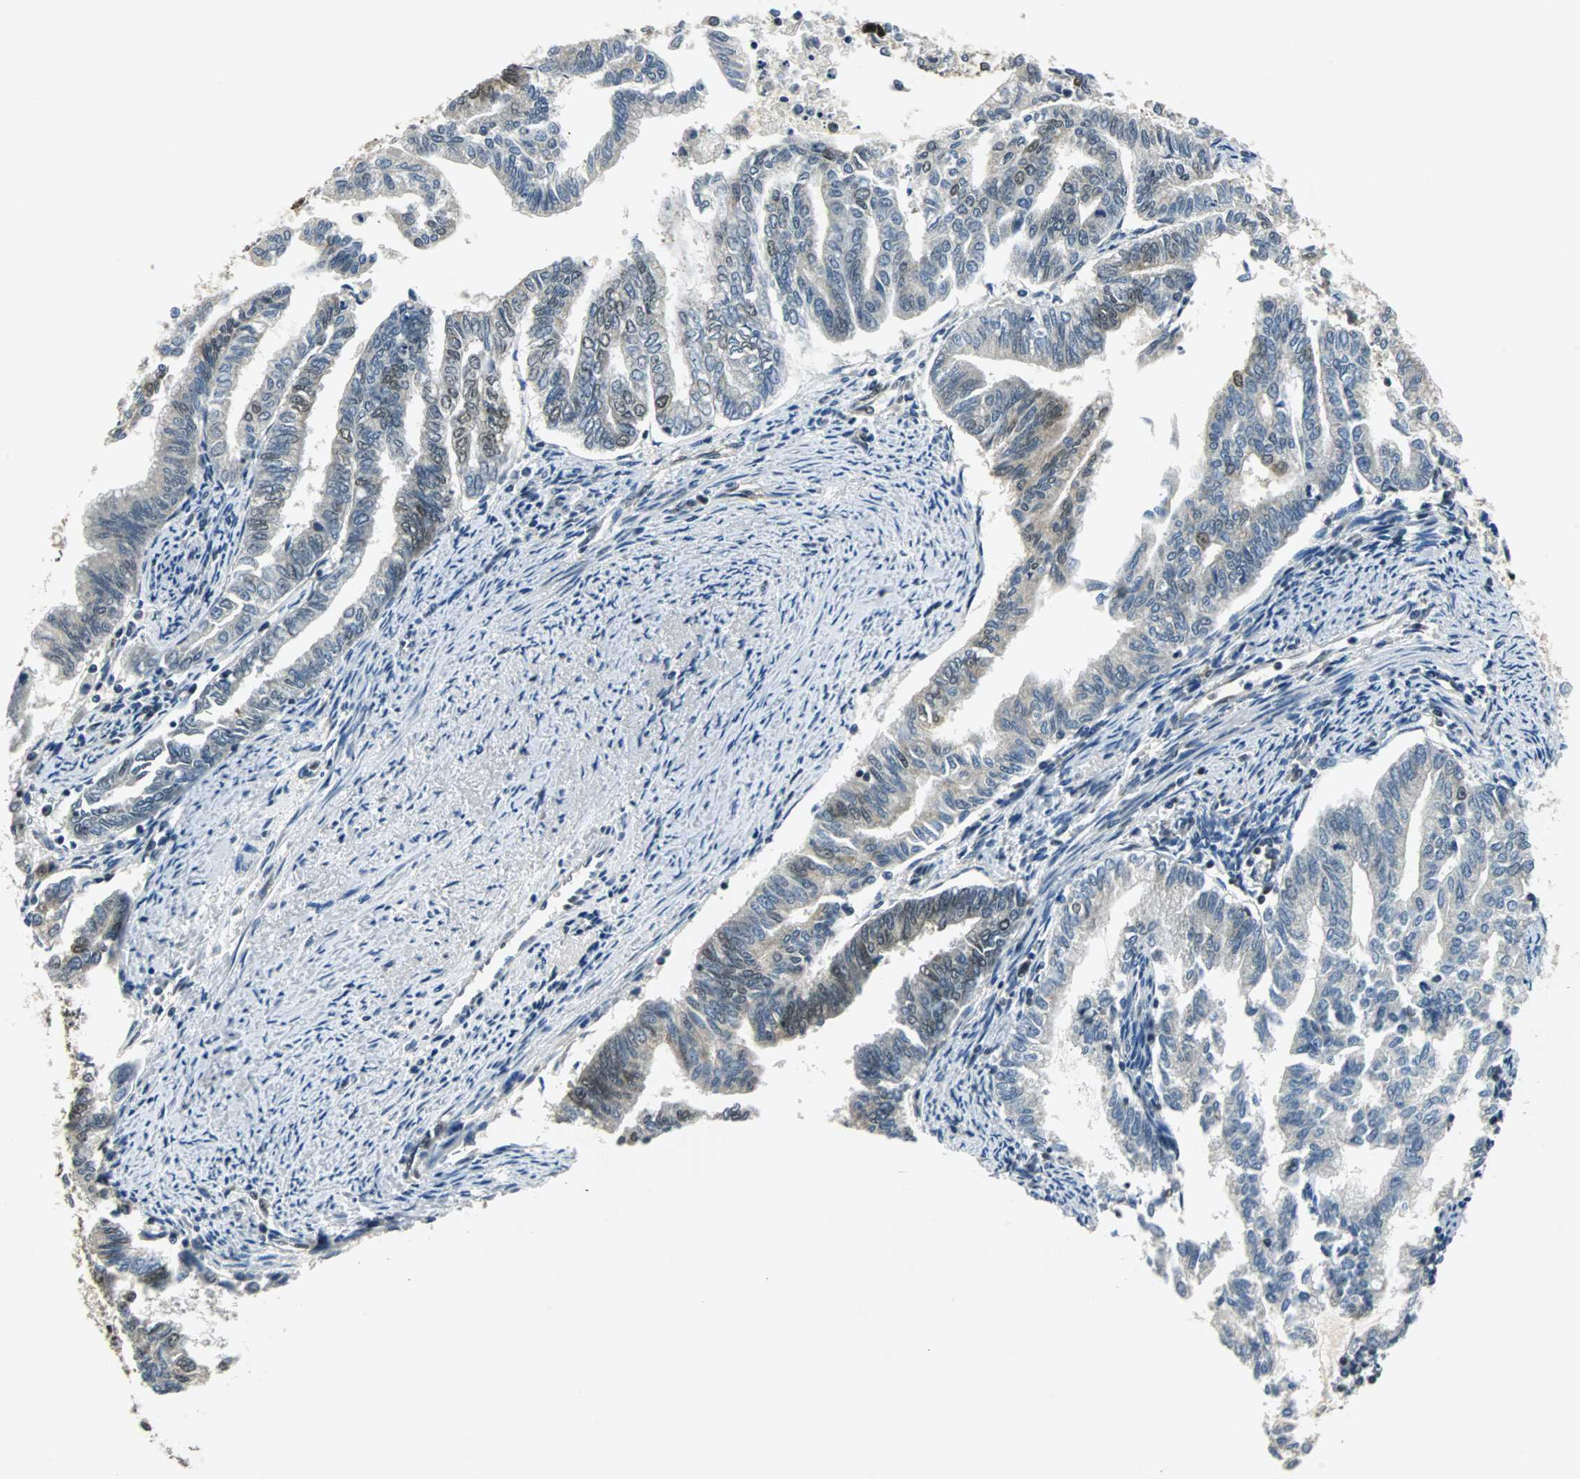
{"staining": {"intensity": "moderate", "quantity": "<25%", "location": "cytoplasmic/membranous,nuclear"}, "tissue": "endometrial cancer", "cell_type": "Tumor cells", "image_type": "cancer", "snomed": [{"axis": "morphology", "description": "Adenocarcinoma, NOS"}, {"axis": "topography", "description": "Endometrium"}], "caption": "Protein analysis of endometrial cancer tissue demonstrates moderate cytoplasmic/membranous and nuclear expression in about <25% of tumor cells.", "gene": "RBM14", "patient": {"sex": "female", "age": 79}}